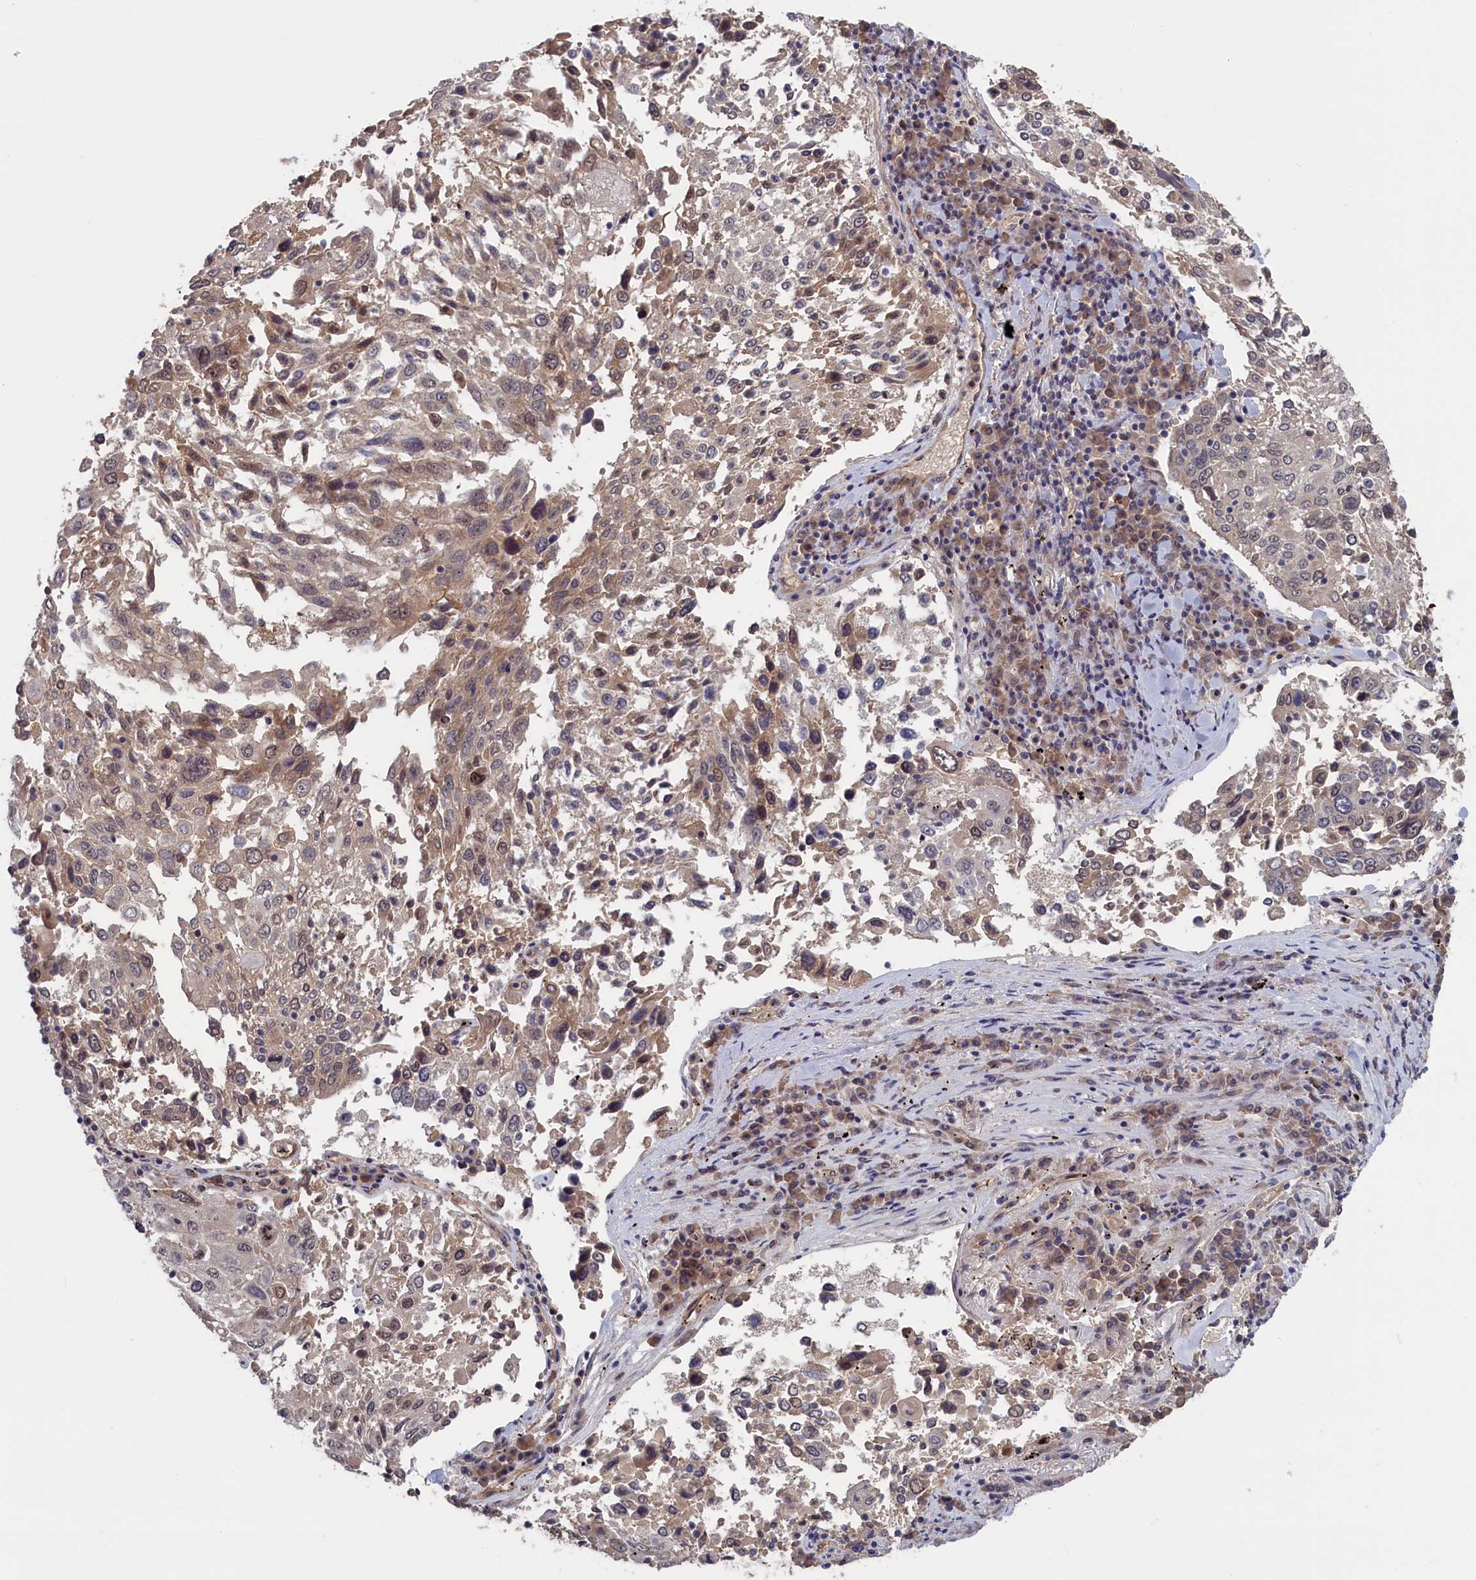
{"staining": {"intensity": "weak", "quantity": "<25%", "location": "cytoplasmic/membranous,nuclear"}, "tissue": "lung cancer", "cell_type": "Tumor cells", "image_type": "cancer", "snomed": [{"axis": "morphology", "description": "Squamous cell carcinoma, NOS"}, {"axis": "topography", "description": "Lung"}], "caption": "Tumor cells are negative for brown protein staining in lung cancer.", "gene": "PLP2", "patient": {"sex": "male", "age": 65}}